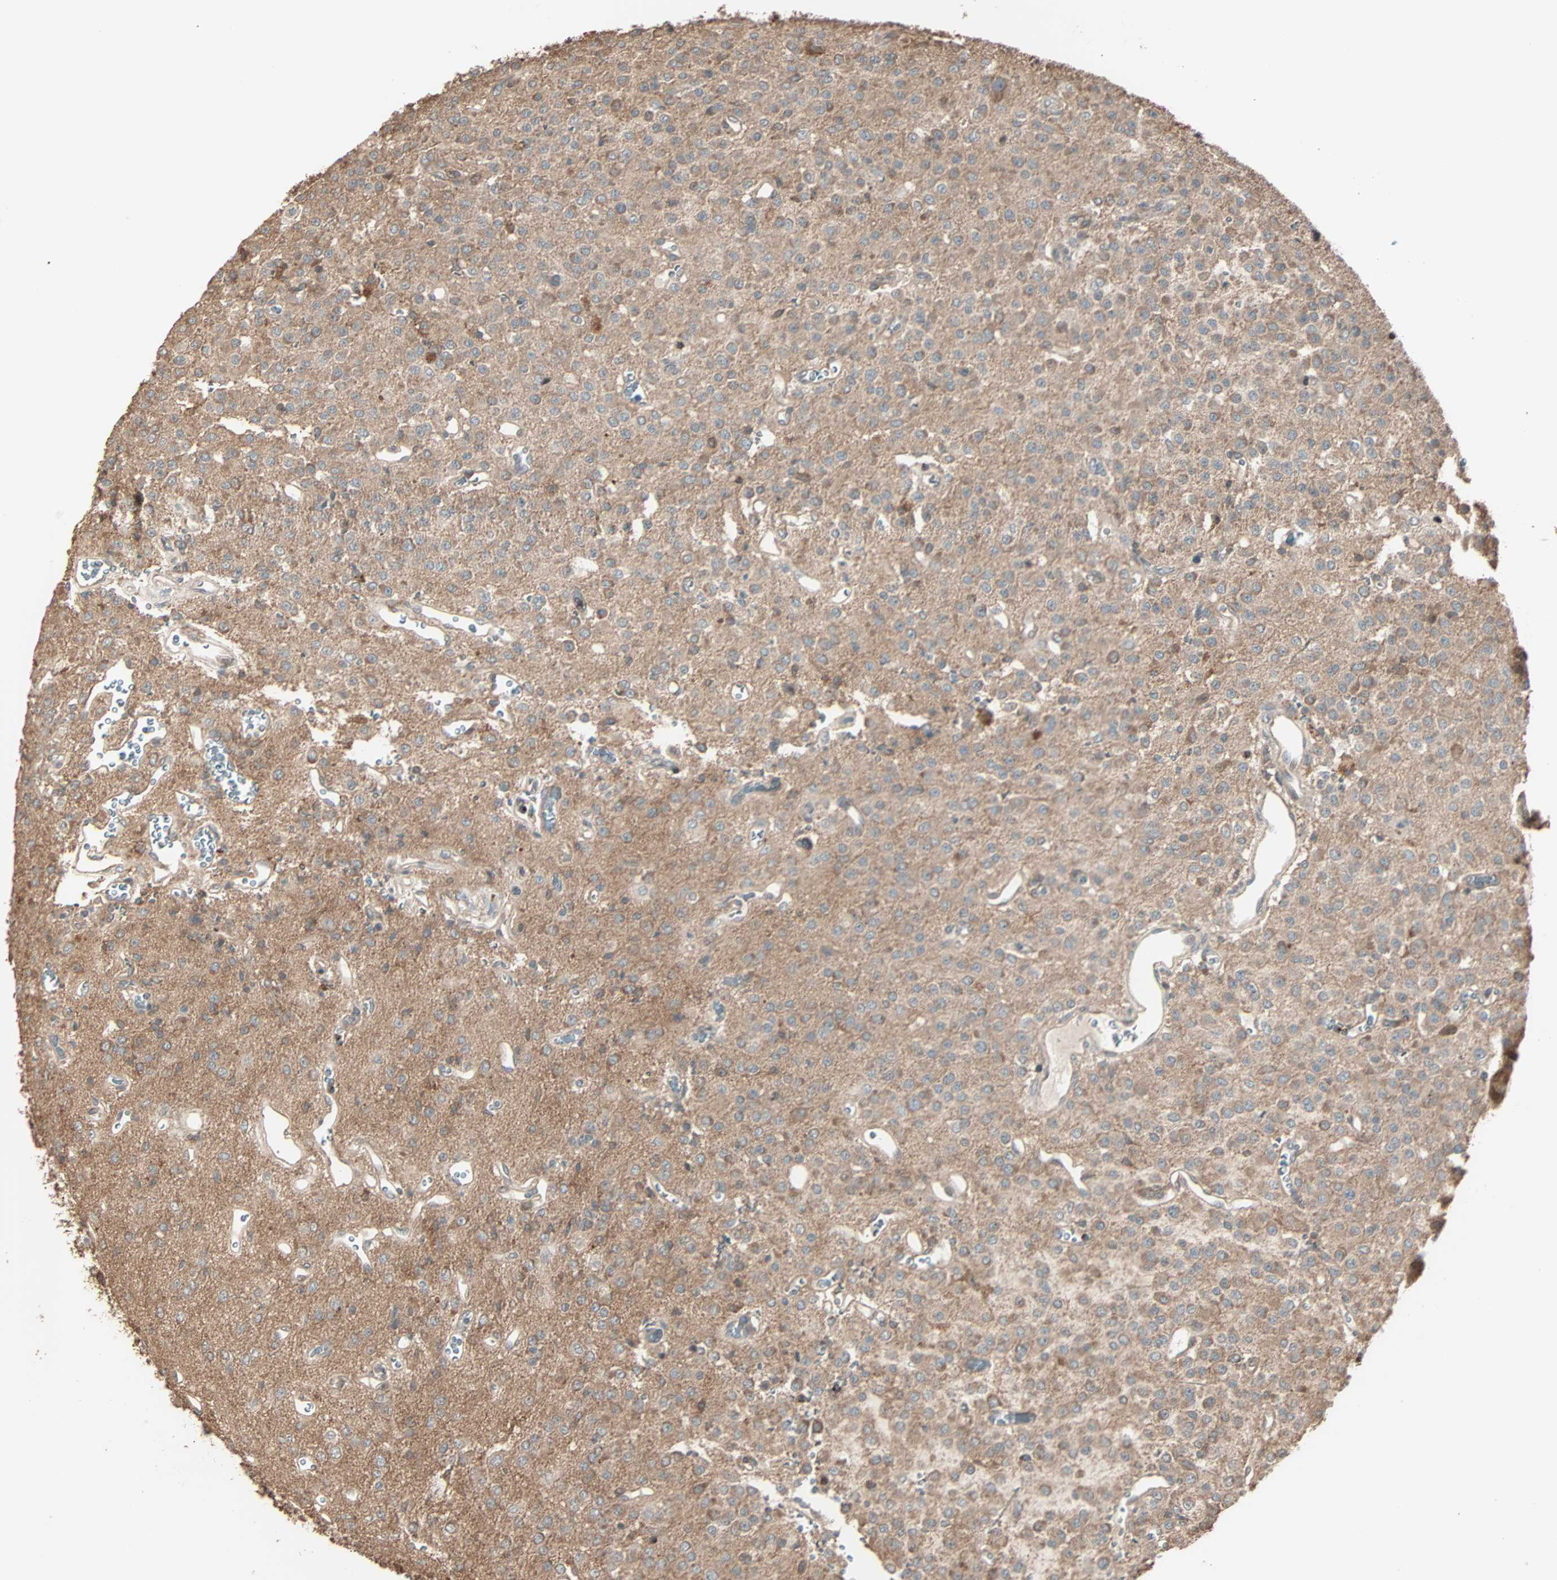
{"staining": {"intensity": "moderate", "quantity": "25%-75%", "location": "cytoplasmic/membranous"}, "tissue": "glioma", "cell_type": "Tumor cells", "image_type": "cancer", "snomed": [{"axis": "morphology", "description": "Glioma, malignant, Low grade"}, {"axis": "topography", "description": "Brain"}], "caption": "This is a histology image of IHC staining of low-grade glioma (malignant), which shows moderate expression in the cytoplasmic/membranous of tumor cells.", "gene": "CALCRL", "patient": {"sex": "male", "age": 38}}